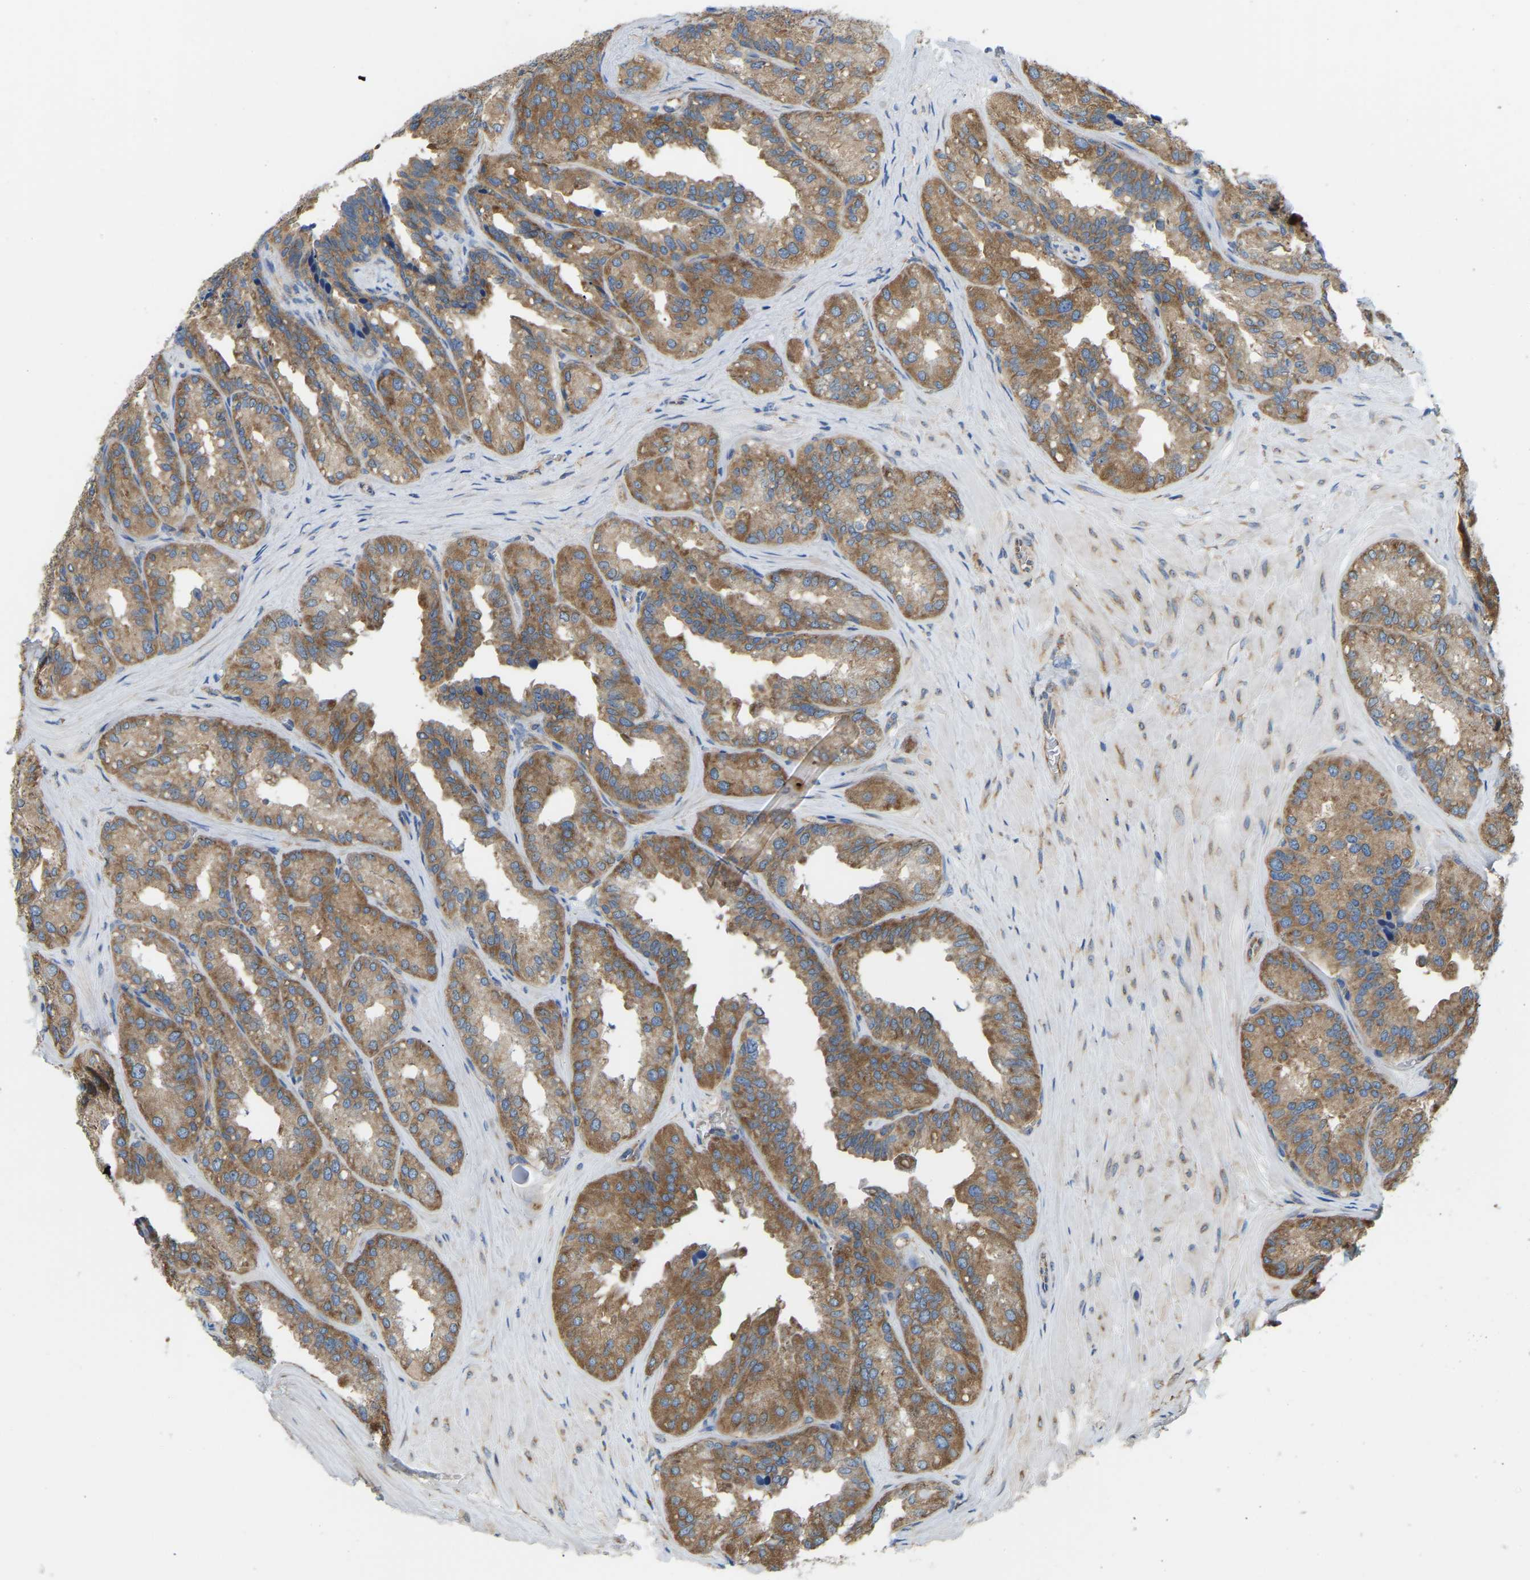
{"staining": {"intensity": "moderate", "quantity": ">75%", "location": "cytoplasmic/membranous"}, "tissue": "seminal vesicle", "cell_type": "Glandular cells", "image_type": "normal", "snomed": [{"axis": "morphology", "description": "Normal tissue, NOS"}, {"axis": "topography", "description": "Prostate"}, {"axis": "topography", "description": "Seminal veicle"}], "caption": "Normal seminal vesicle shows moderate cytoplasmic/membranous expression in about >75% of glandular cells, visualized by immunohistochemistry.", "gene": "RPS6KB2", "patient": {"sex": "male", "age": 51}}